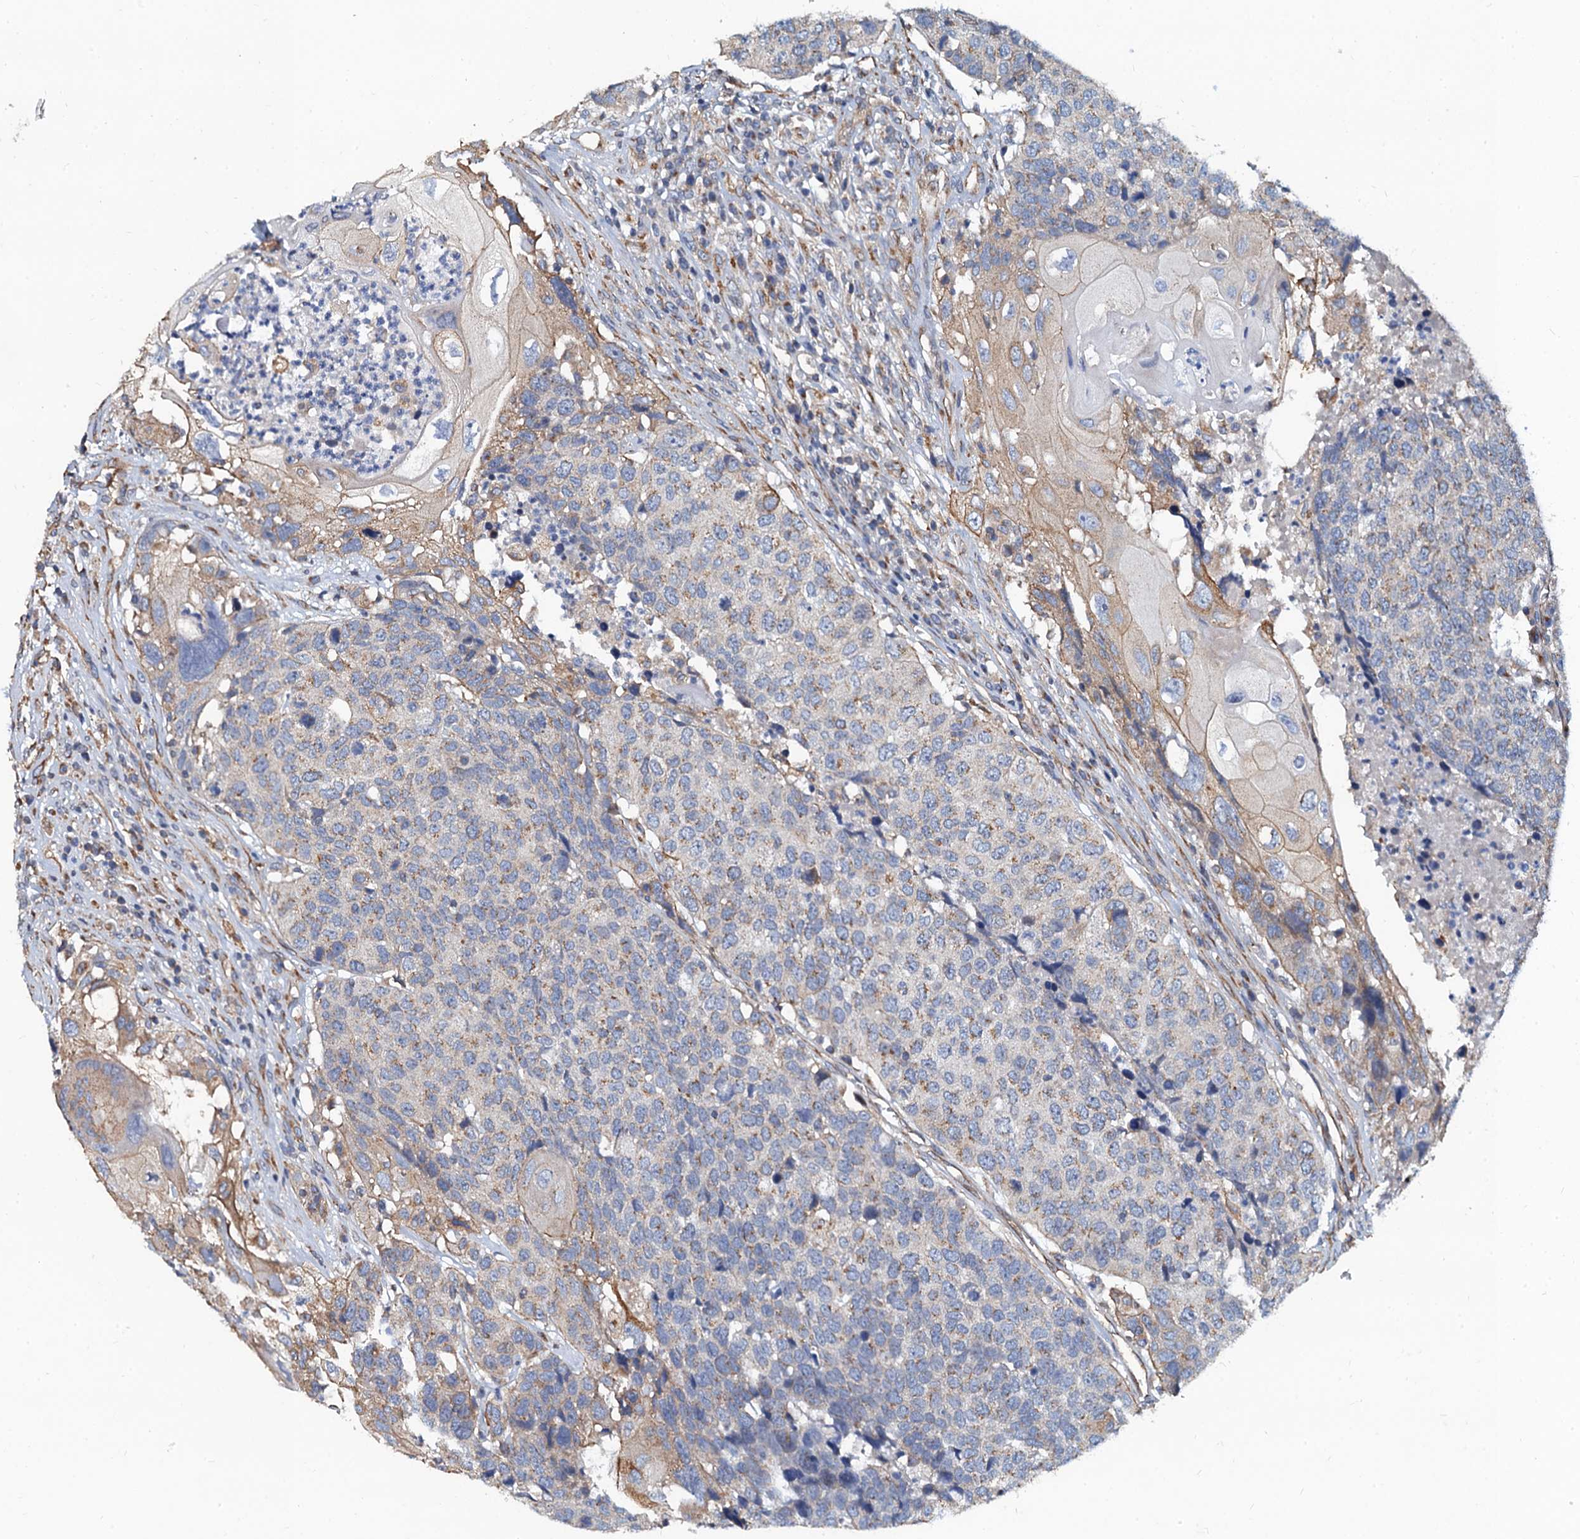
{"staining": {"intensity": "weak", "quantity": "25%-75%", "location": "cytoplasmic/membranous"}, "tissue": "head and neck cancer", "cell_type": "Tumor cells", "image_type": "cancer", "snomed": [{"axis": "morphology", "description": "Squamous cell carcinoma, NOS"}, {"axis": "topography", "description": "Head-Neck"}], "caption": "Squamous cell carcinoma (head and neck) was stained to show a protein in brown. There is low levels of weak cytoplasmic/membranous expression in approximately 25%-75% of tumor cells.", "gene": "NGRN", "patient": {"sex": "male", "age": 66}}